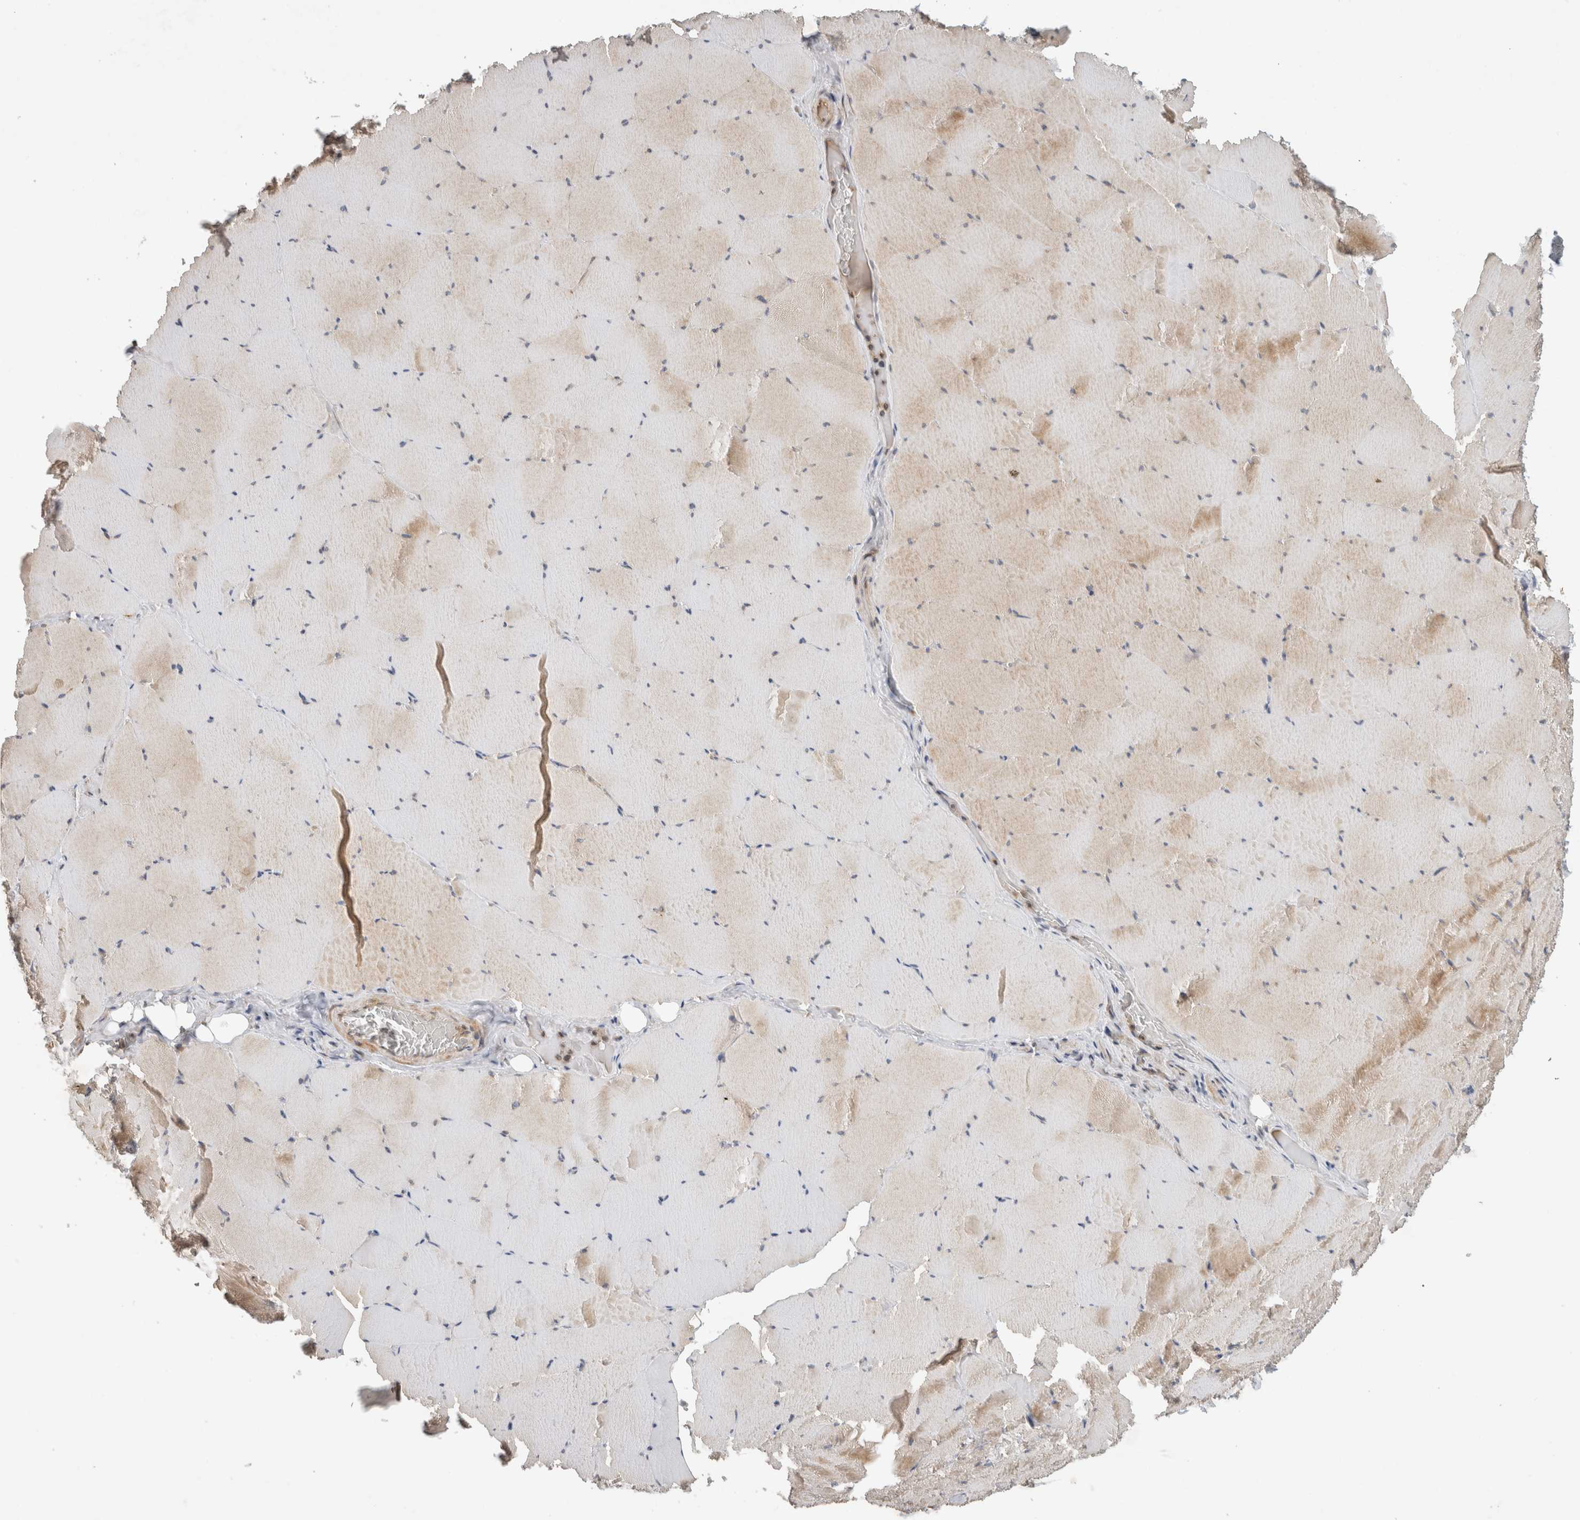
{"staining": {"intensity": "weak", "quantity": "25%-75%", "location": "cytoplasmic/membranous"}, "tissue": "skeletal muscle", "cell_type": "Myocytes", "image_type": "normal", "snomed": [{"axis": "morphology", "description": "Normal tissue, NOS"}, {"axis": "topography", "description": "Skeletal muscle"}], "caption": "Approximately 25%-75% of myocytes in normal skeletal muscle reveal weak cytoplasmic/membranous protein expression as visualized by brown immunohistochemical staining.", "gene": "ARMC9", "patient": {"sex": "male", "age": 62}}